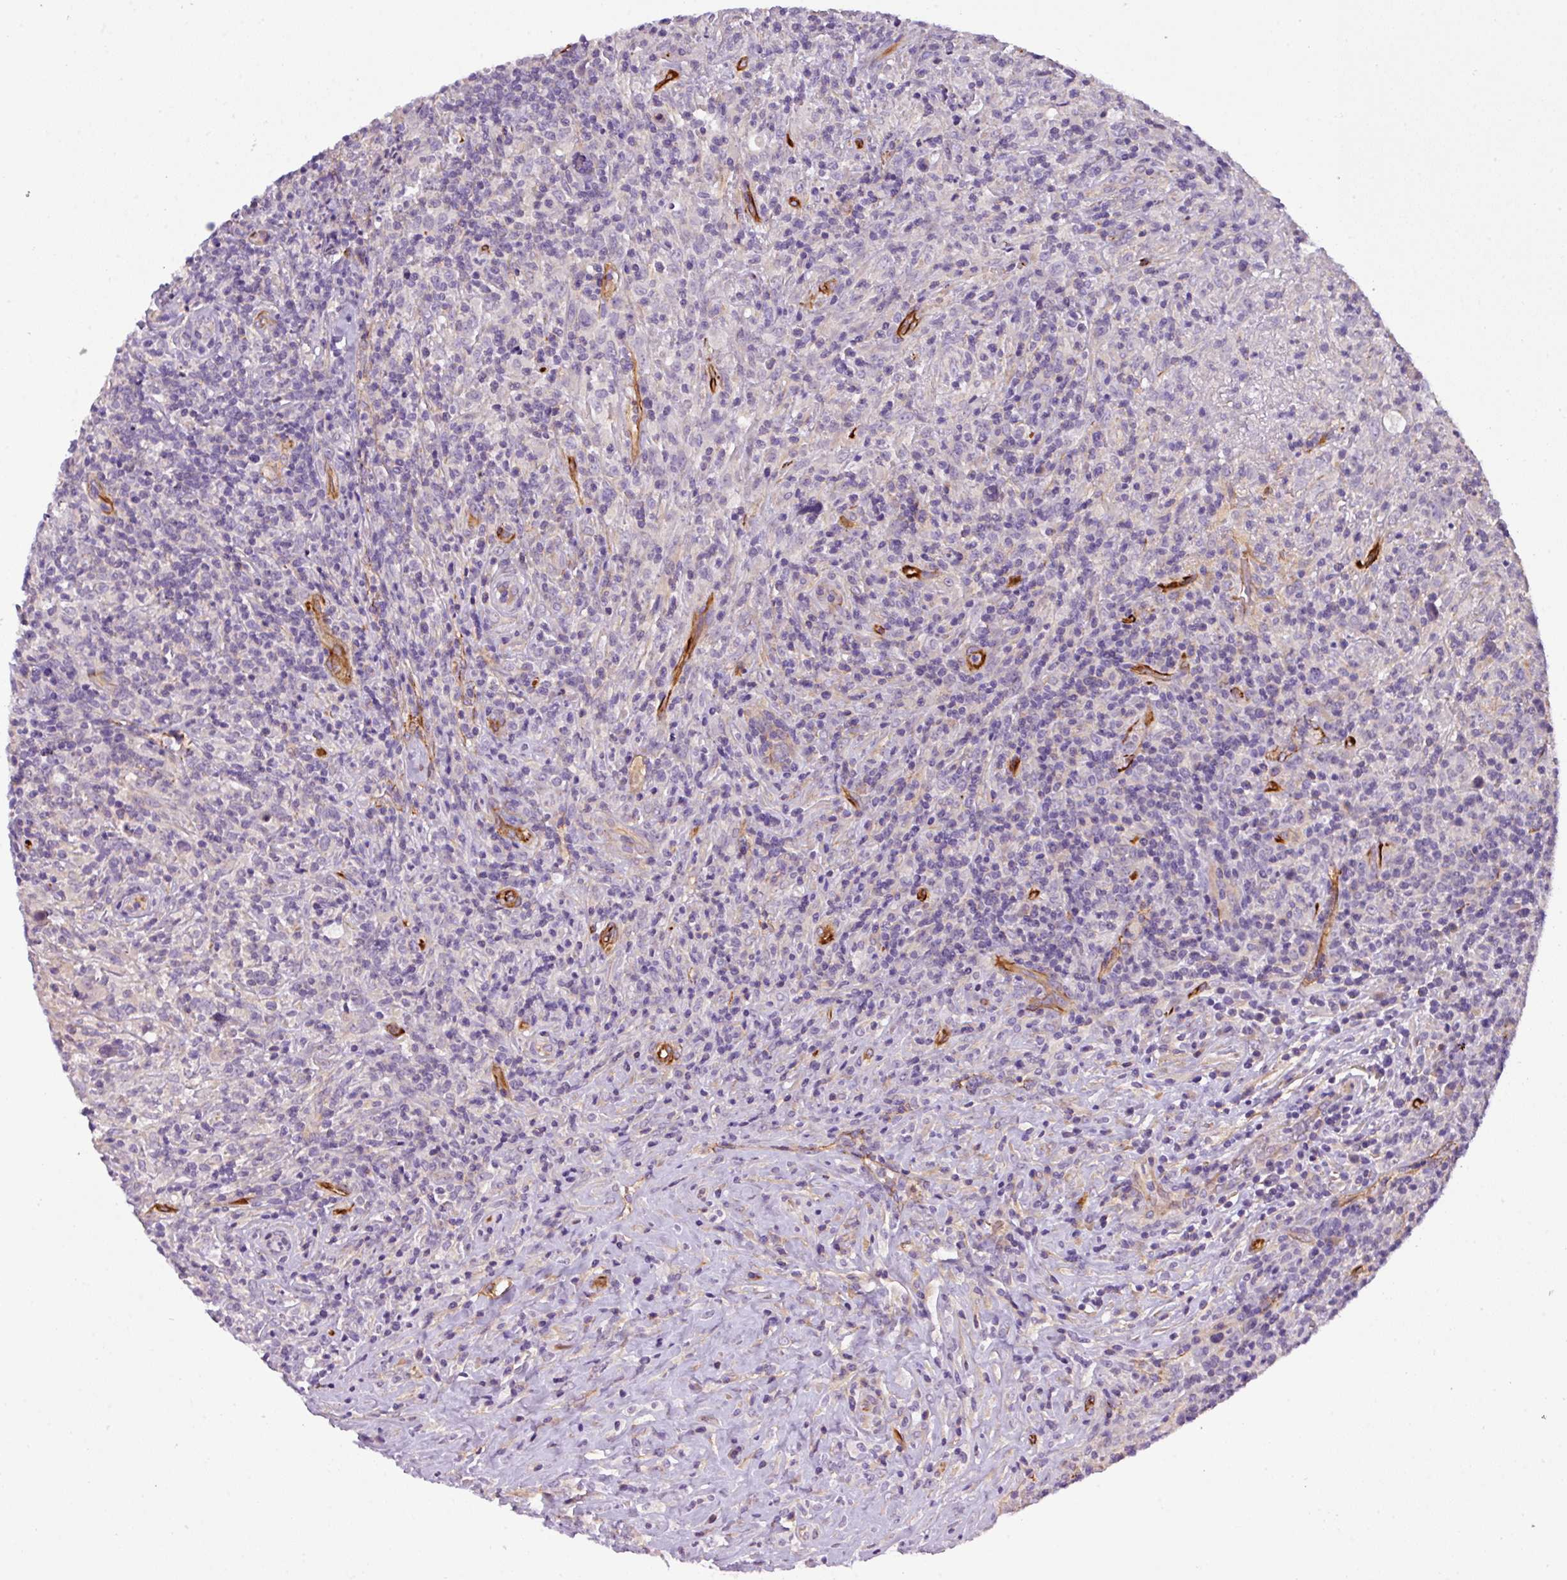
{"staining": {"intensity": "negative", "quantity": "none", "location": "none"}, "tissue": "lymphoma", "cell_type": "Tumor cells", "image_type": "cancer", "snomed": [{"axis": "morphology", "description": "Hodgkin's disease, NOS"}, {"axis": "topography", "description": "Lymph node"}], "caption": "Tumor cells show no significant positivity in lymphoma.", "gene": "PARD6A", "patient": {"sex": "female", "age": 18}}